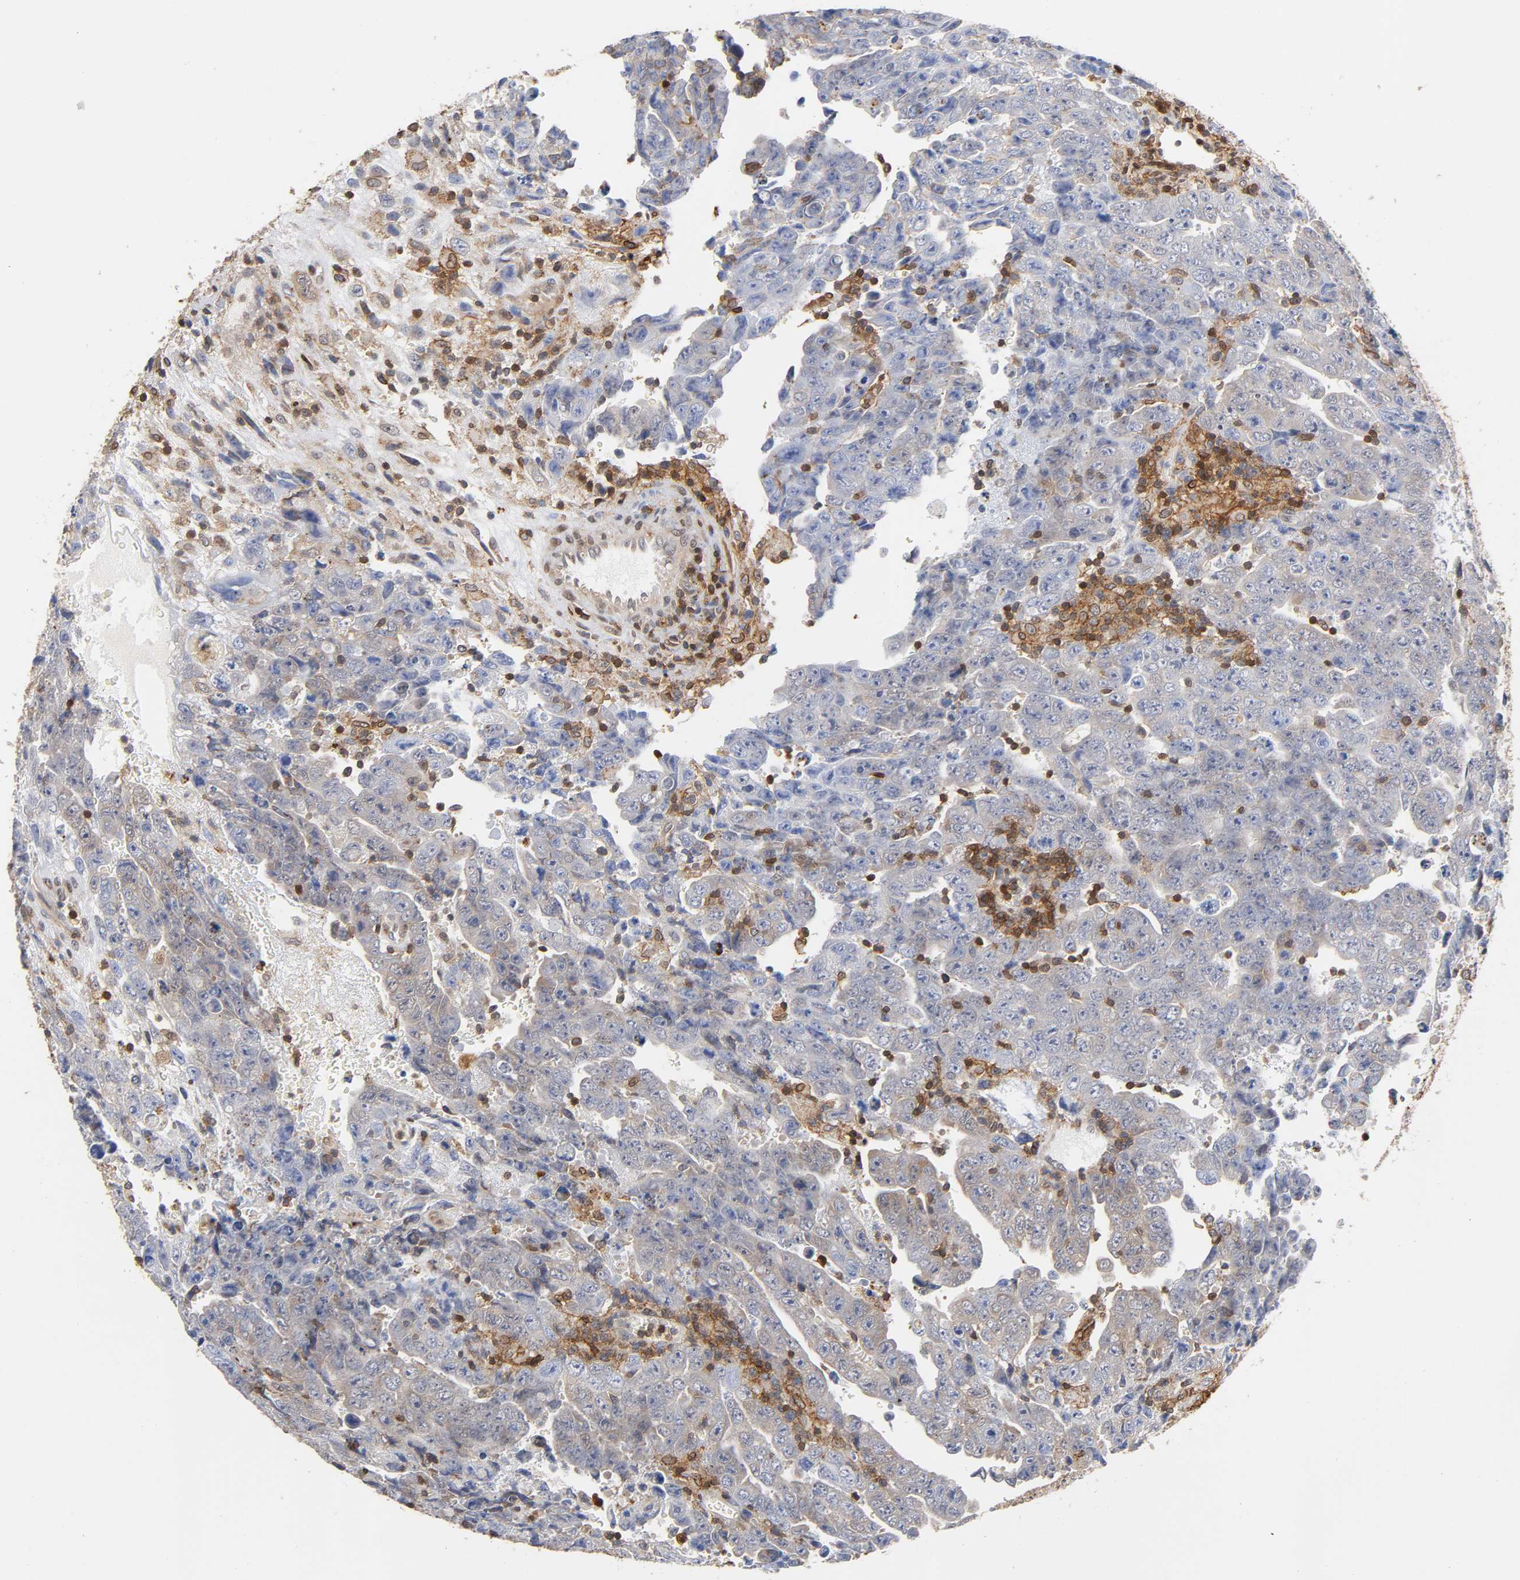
{"staining": {"intensity": "weak", "quantity": ">75%", "location": "cytoplasmic/membranous"}, "tissue": "testis cancer", "cell_type": "Tumor cells", "image_type": "cancer", "snomed": [{"axis": "morphology", "description": "Carcinoma, Embryonal, NOS"}, {"axis": "topography", "description": "Testis"}], "caption": "Testis cancer (embryonal carcinoma) was stained to show a protein in brown. There is low levels of weak cytoplasmic/membranous positivity in approximately >75% of tumor cells.", "gene": "ANXA11", "patient": {"sex": "male", "age": 28}}